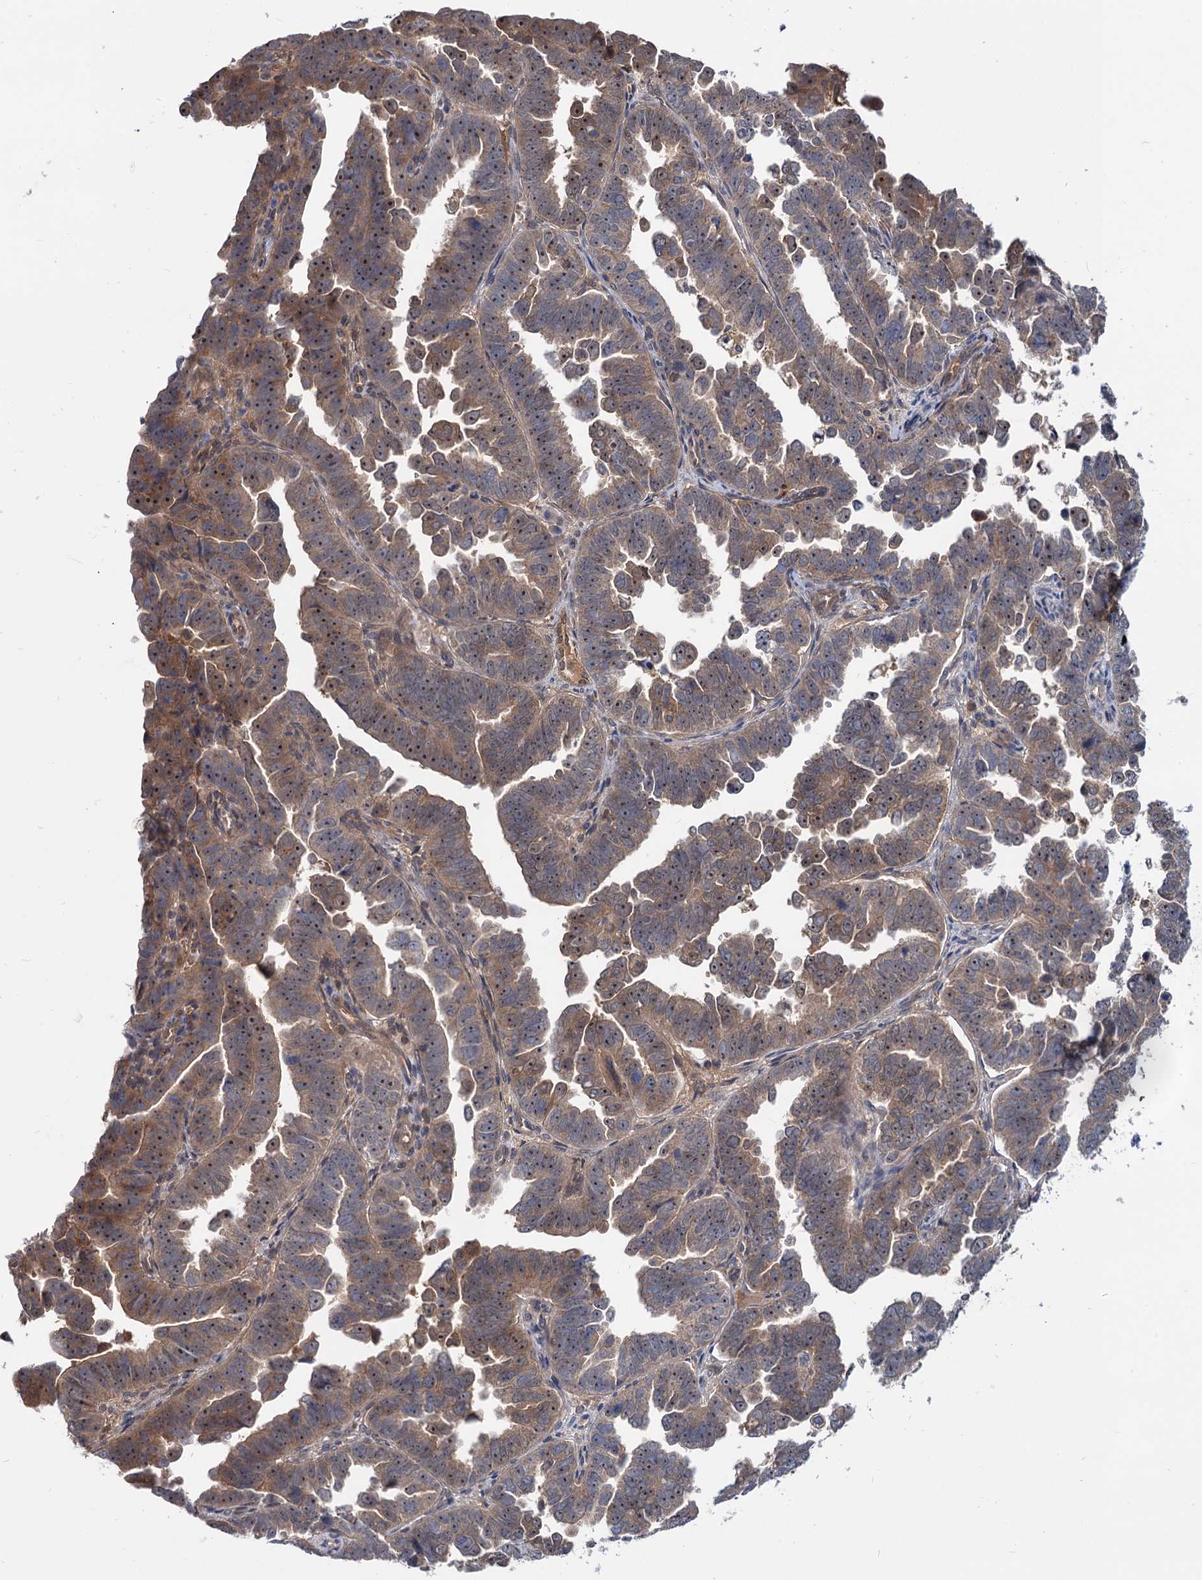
{"staining": {"intensity": "weak", "quantity": ">75%", "location": "cytoplasmic/membranous,nuclear"}, "tissue": "endometrial cancer", "cell_type": "Tumor cells", "image_type": "cancer", "snomed": [{"axis": "morphology", "description": "Adenocarcinoma, NOS"}, {"axis": "topography", "description": "Endometrium"}], "caption": "Tumor cells reveal weak cytoplasmic/membranous and nuclear staining in approximately >75% of cells in adenocarcinoma (endometrial).", "gene": "SNX15", "patient": {"sex": "female", "age": 75}}